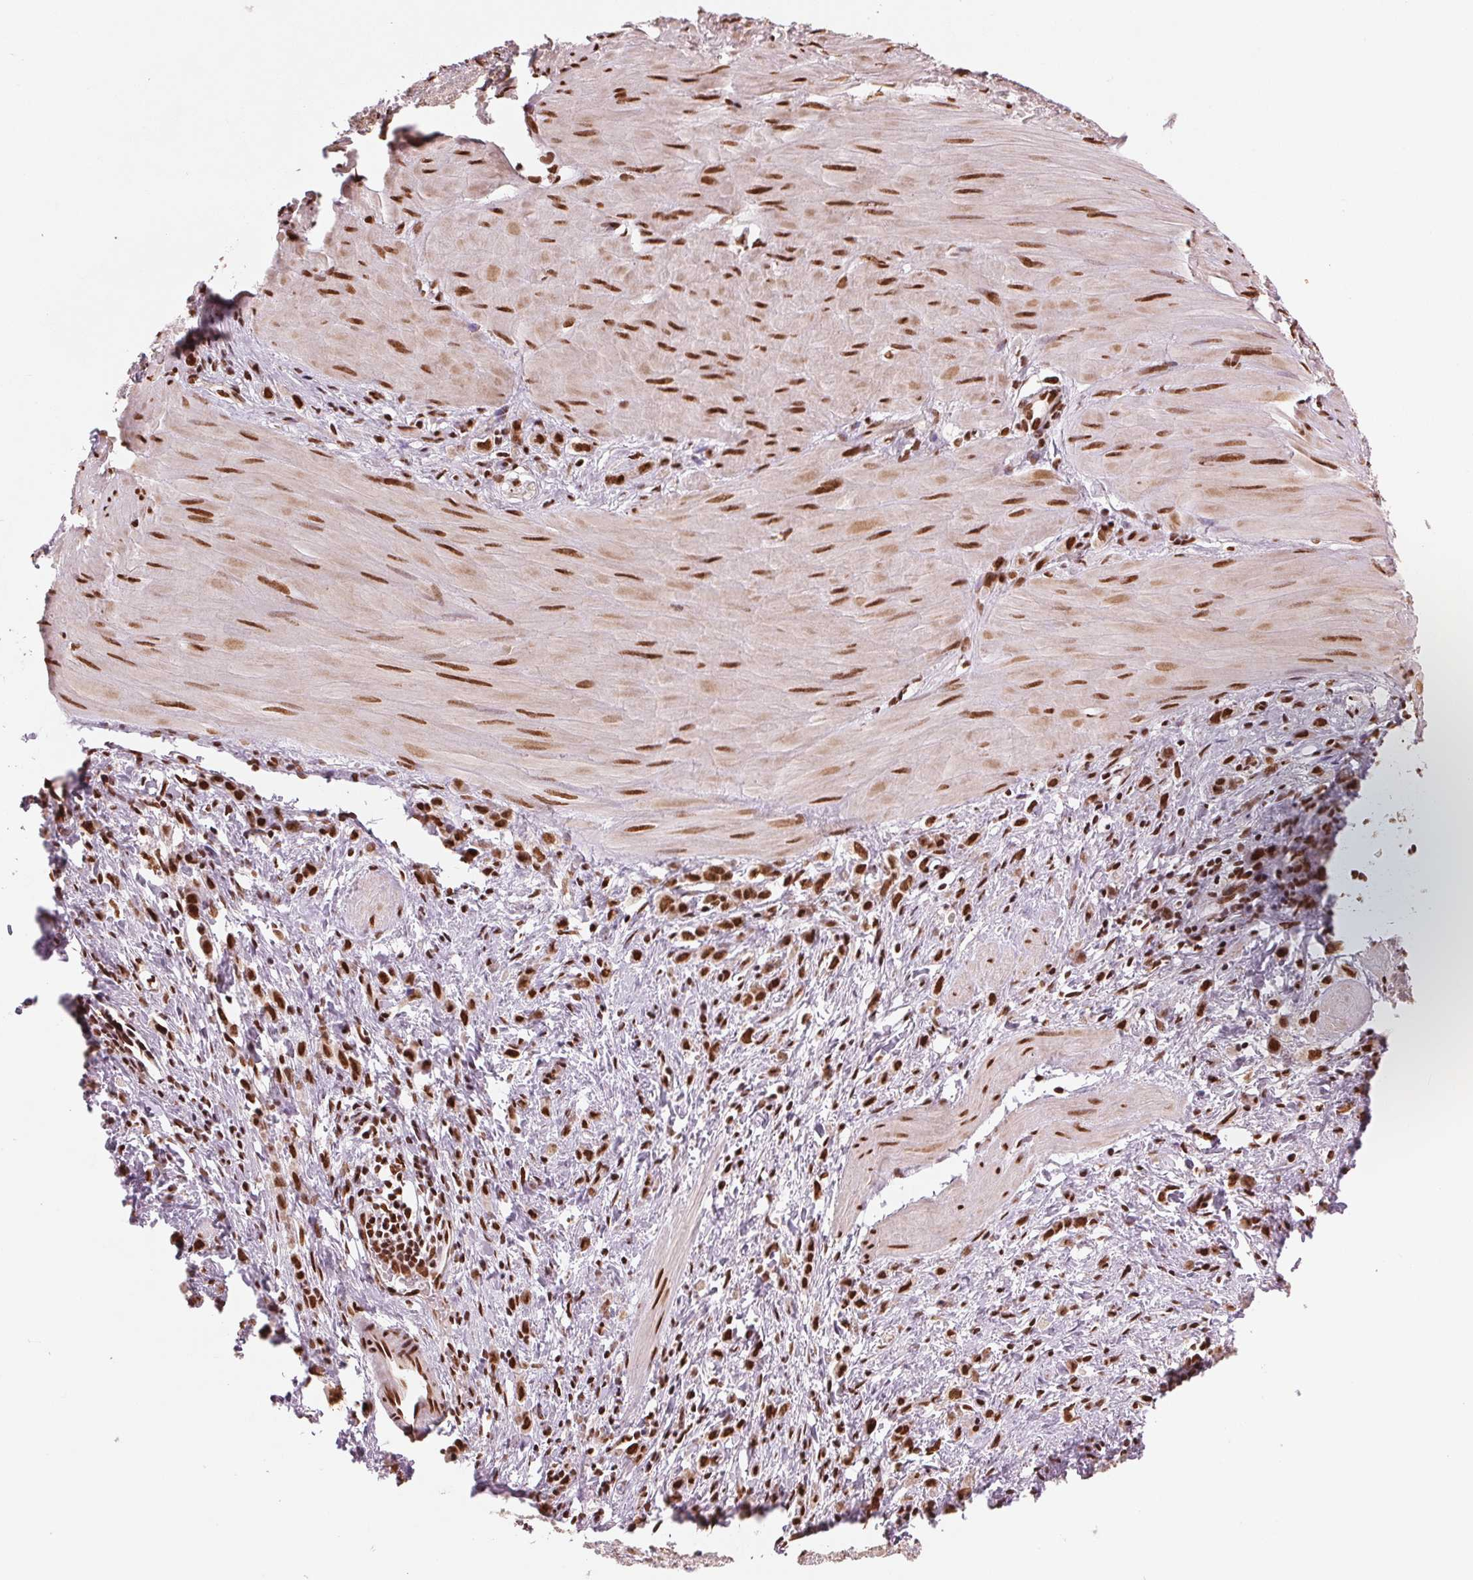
{"staining": {"intensity": "strong", "quantity": ">75%", "location": "nuclear"}, "tissue": "stomach cancer", "cell_type": "Tumor cells", "image_type": "cancer", "snomed": [{"axis": "morphology", "description": "Adenocarcinoma, NOS"}, {"axis": "topography", "description": "Stomach"}], "caption": "An IHC image of tumor tissue is shown. Protein staining in brown highlights strong nuclear positivity in stomach cancer (adenocarcinoma) within tumor cells.", "gene": "TTLL9", "patient": {"sex": "male", "age": 47}}